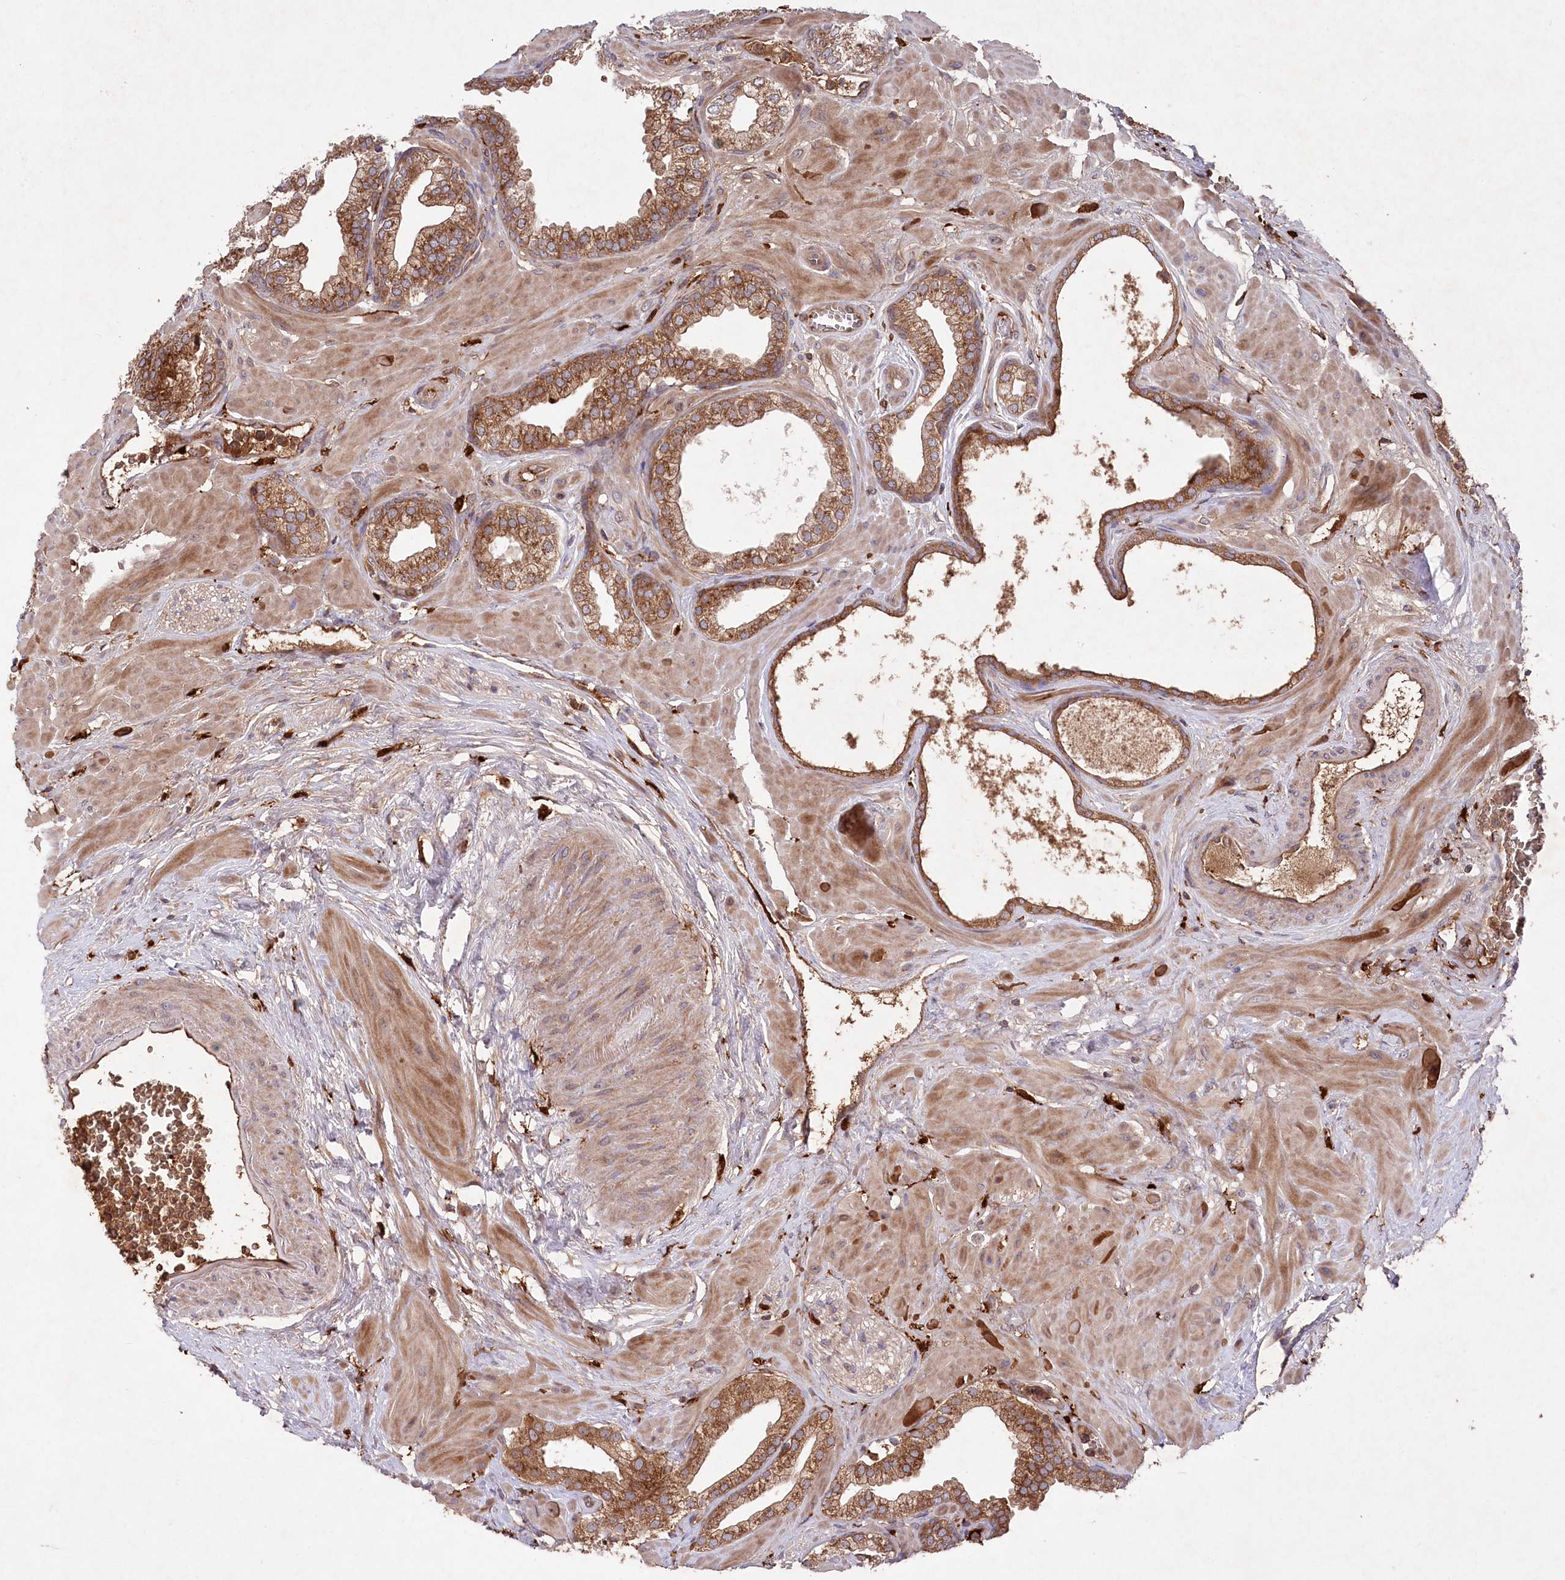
{"staining": {"intensity": "strong", "quantity": ">75%", "location": "cytoplasmic/membranous"}, "tissue": "prostate", "cell_type": "Glandular cells", "image_type": "normal", "snomed": [{"axis": "morphology", "description": "Normal tissue, NOS"}, {"axis": "morphology", "description": "Urothelial carcinoma, Low grade"}, {"axis": "topography", "description": "Urinary bladder"}, {"axis": "topography", "description": "Prostate"}], "caption": "Glandular cells demonstrate high levels of strong cytoplasmic/membranous expression in approximately >75% of cells in benign prostate. (DAB (3,3'-diaminobenzidine) IHC with brightfield microscopy, high magnification).", "gene": "PPP1R21", "patient": {"sex": "male", "age": 60}}